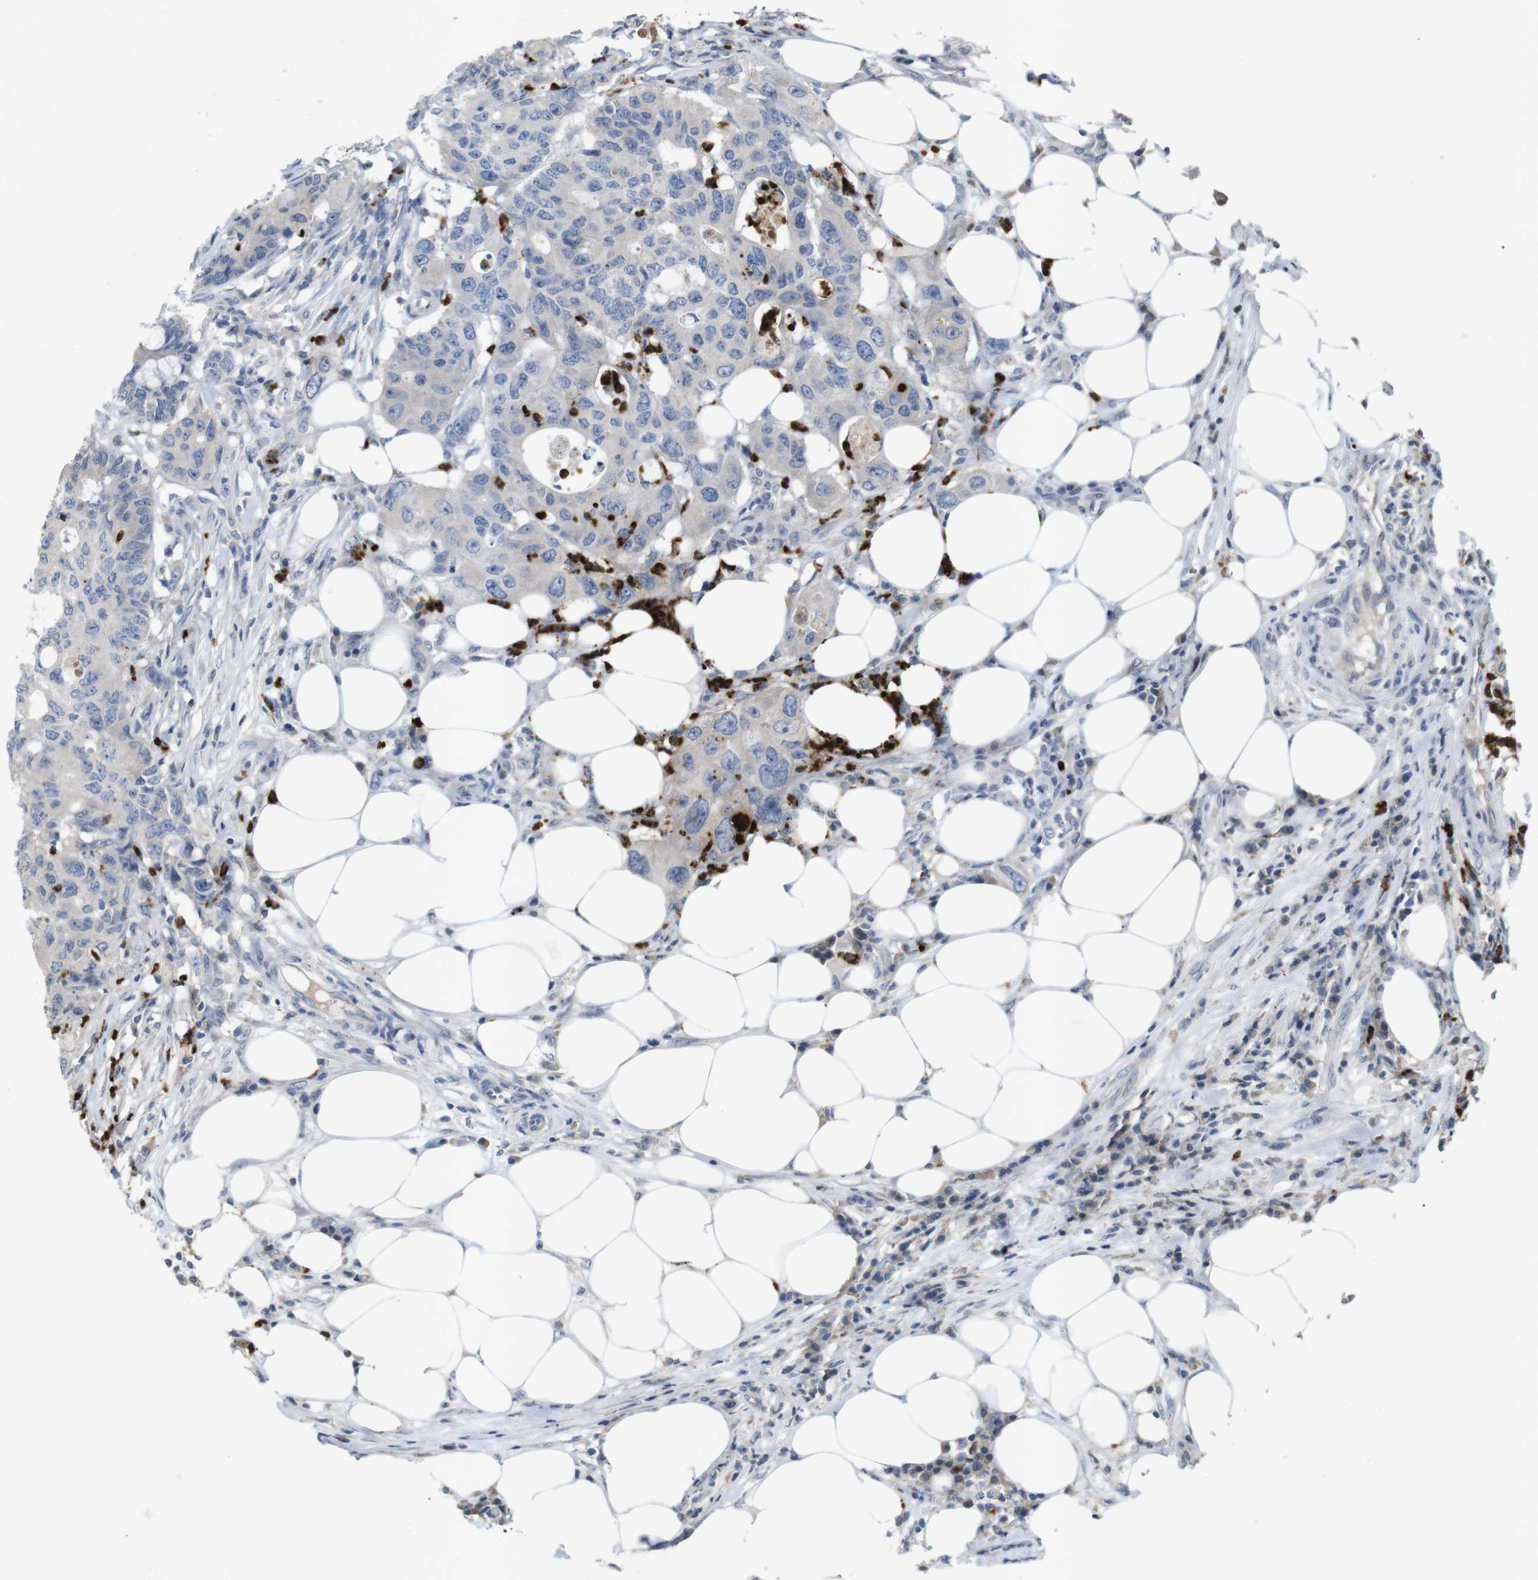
{"staining": {"intensity": "negative", "quantity": "none", "location": "none"}, "tissue": "colorectal cancer", "cell_type": "Tumor cells", "image_type": "cancer", "snomed": [{"axis": "morphology", "description": "Adenocarcinoma, NOS"}, {"axis": "topography", "description": "Colon"}], "caption": "Immunohistochemistry (IHC) of colorectal adenocarcinoma exhibits no positivity in tumor cells.", "gene": "TSPAN14", "patient": {"sex": "male", "age": 71}}